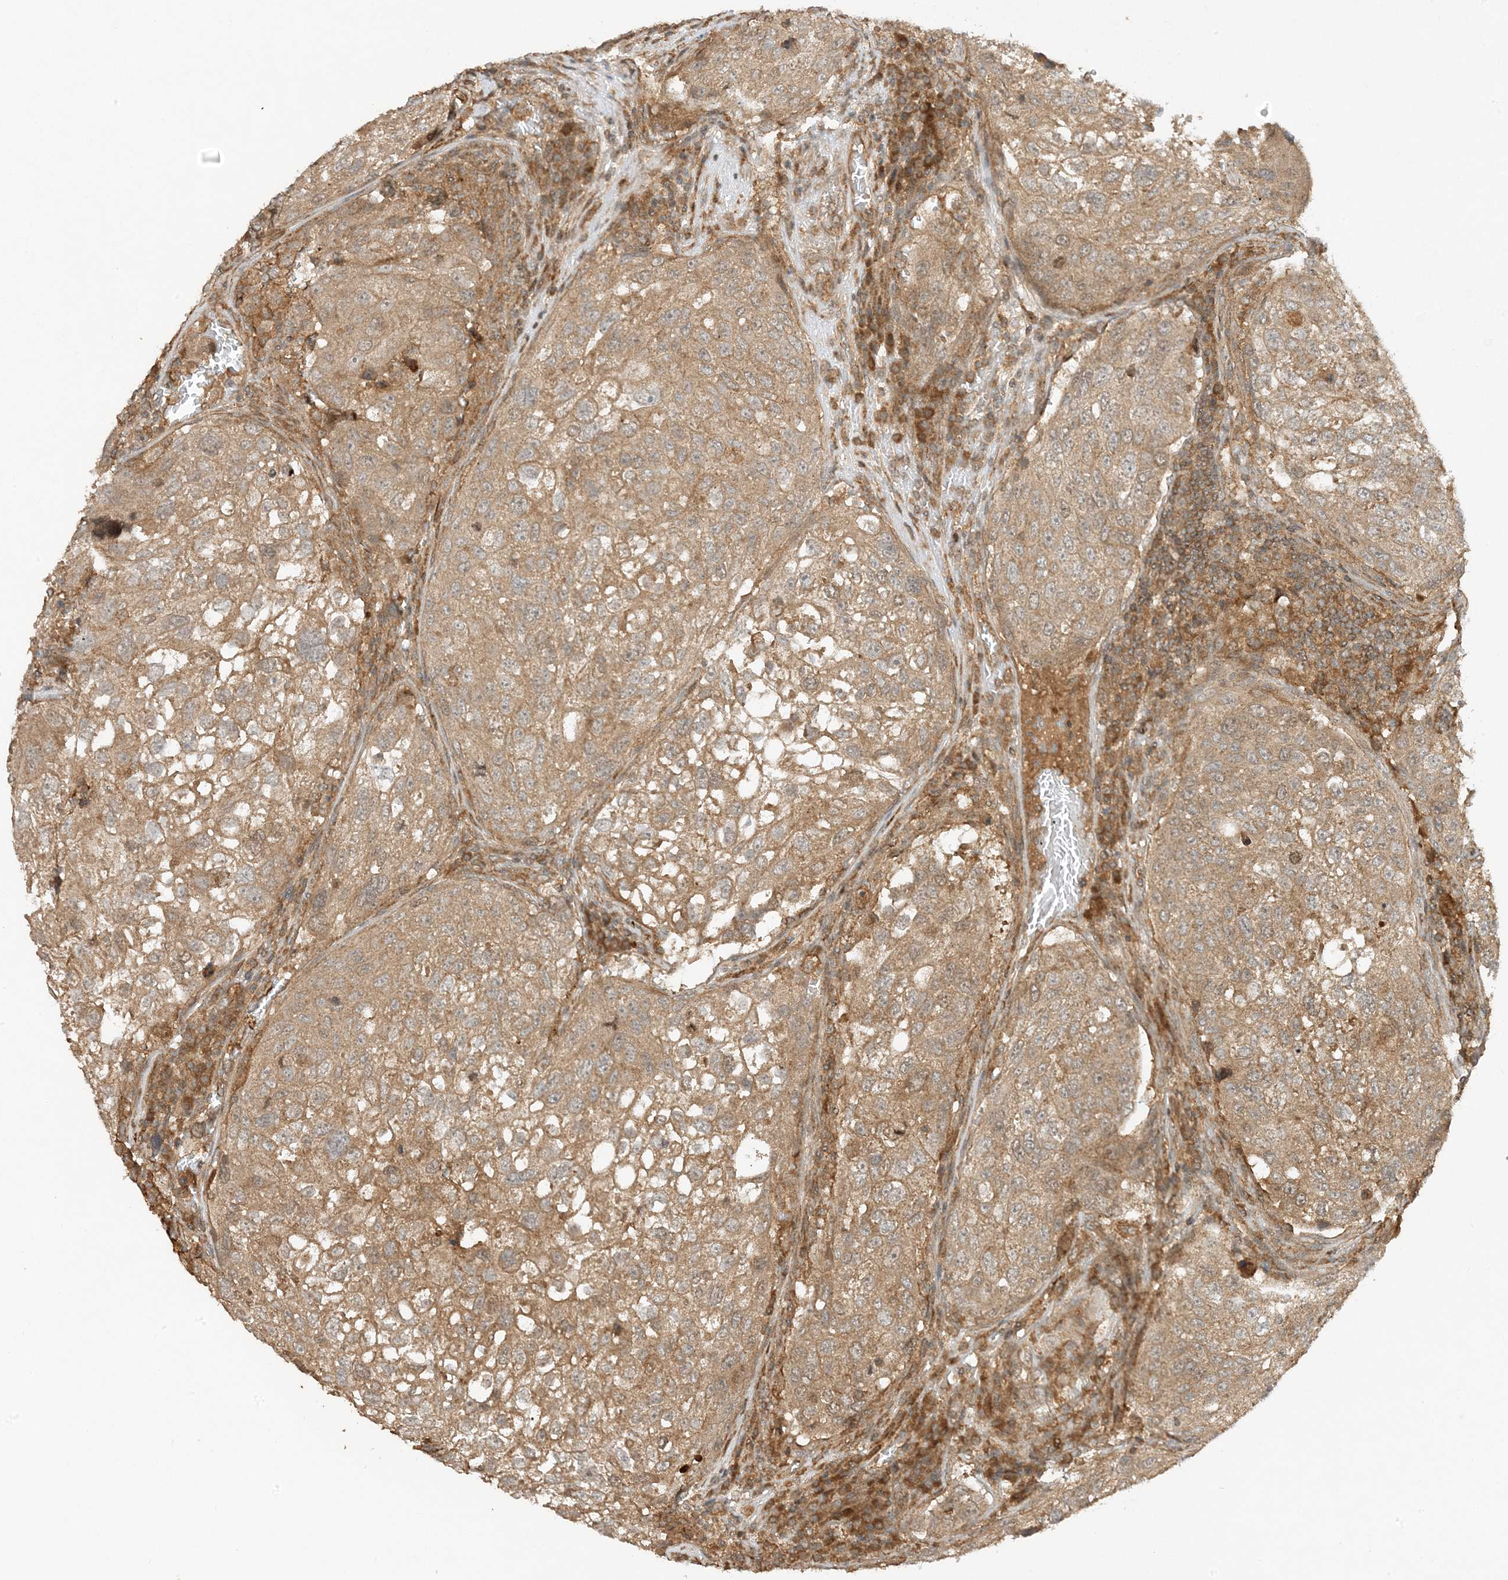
{"staining": {"intensity": "weak", "quantity": ">75%", "location": "cytoplasmic/membranous"}, "tissue": "urothelial cancer", "cell_type": "Tumor cells", "image_type": "cancer", "snomed": [{"axis": "morphology", "description": "Urothelial carcinoma, High grade"}, {"axis": "topography", "description": "Lymph node"}, {"axis": "topography", "description": "Urinary bladder"}], "caption": "A histopathology image of human urothelial cancer stained for a protein reveals weak cytoplasmic/membranous brown staining in tumor cells. Nuclei are stained in blue.", "gene": "XRN1", "patient": {"sex": "male", "age": 51}}